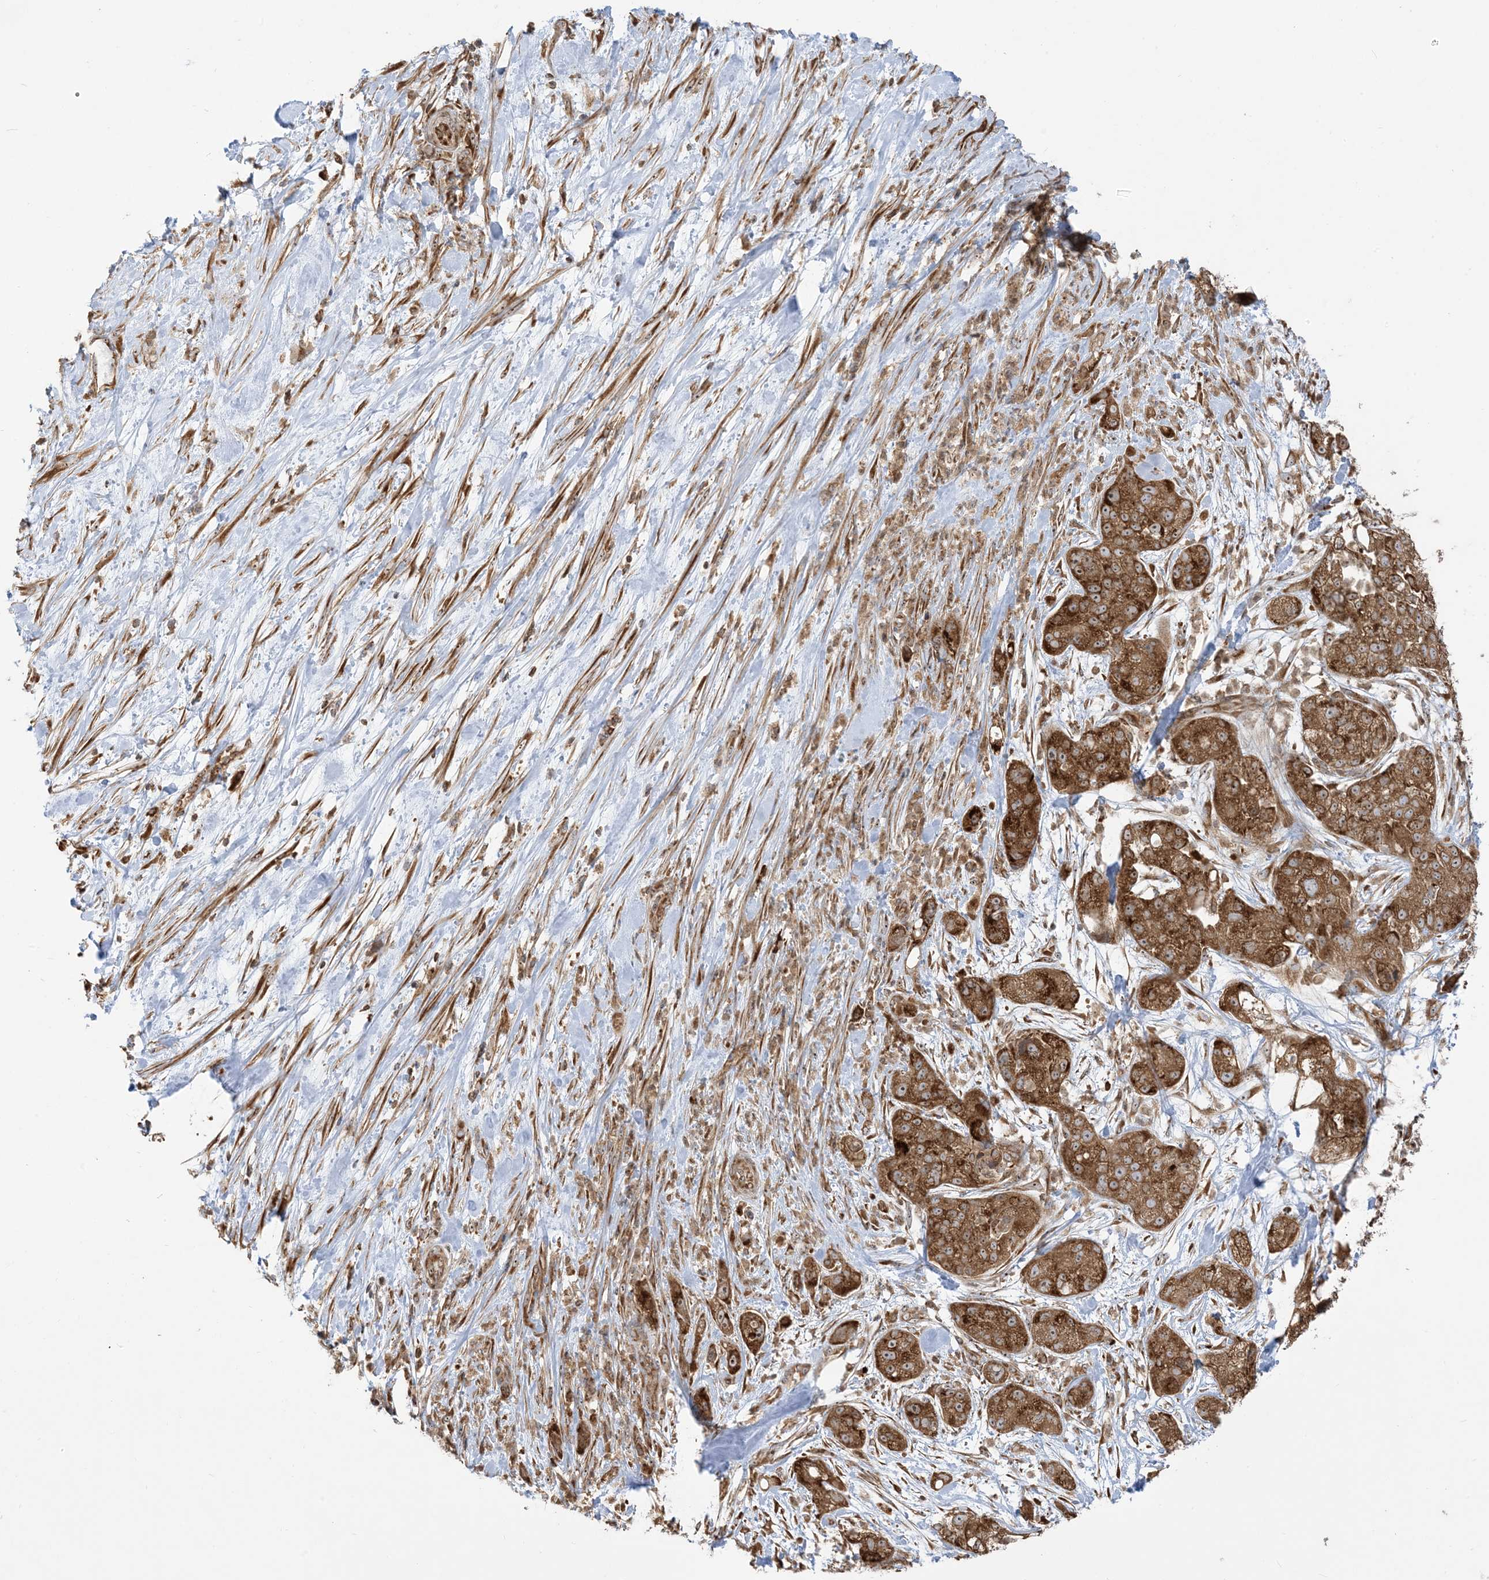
{"staining": {"intensity": "strong", "quantity": ">75%", "location": "cytoplasmic/membranous,nuclear"}, "tissue": "pancreatic cancer", "cell_type": "Tumor cells", "image_type": "cancer", "snomed": [{"axis": "morphology", "description": "Adenocarcinoma, NOS"}, {"axis": "topography", "description": "Pancreas"}], "caption": "Strong cytoplasmic/membranous and nuclear protein positivity is present in approximately >75% of tumor cells in pancreatic cancer (adenocarcinoma).", "gene": "SRP72", "patient": {"sex": "female", "age": 78}}